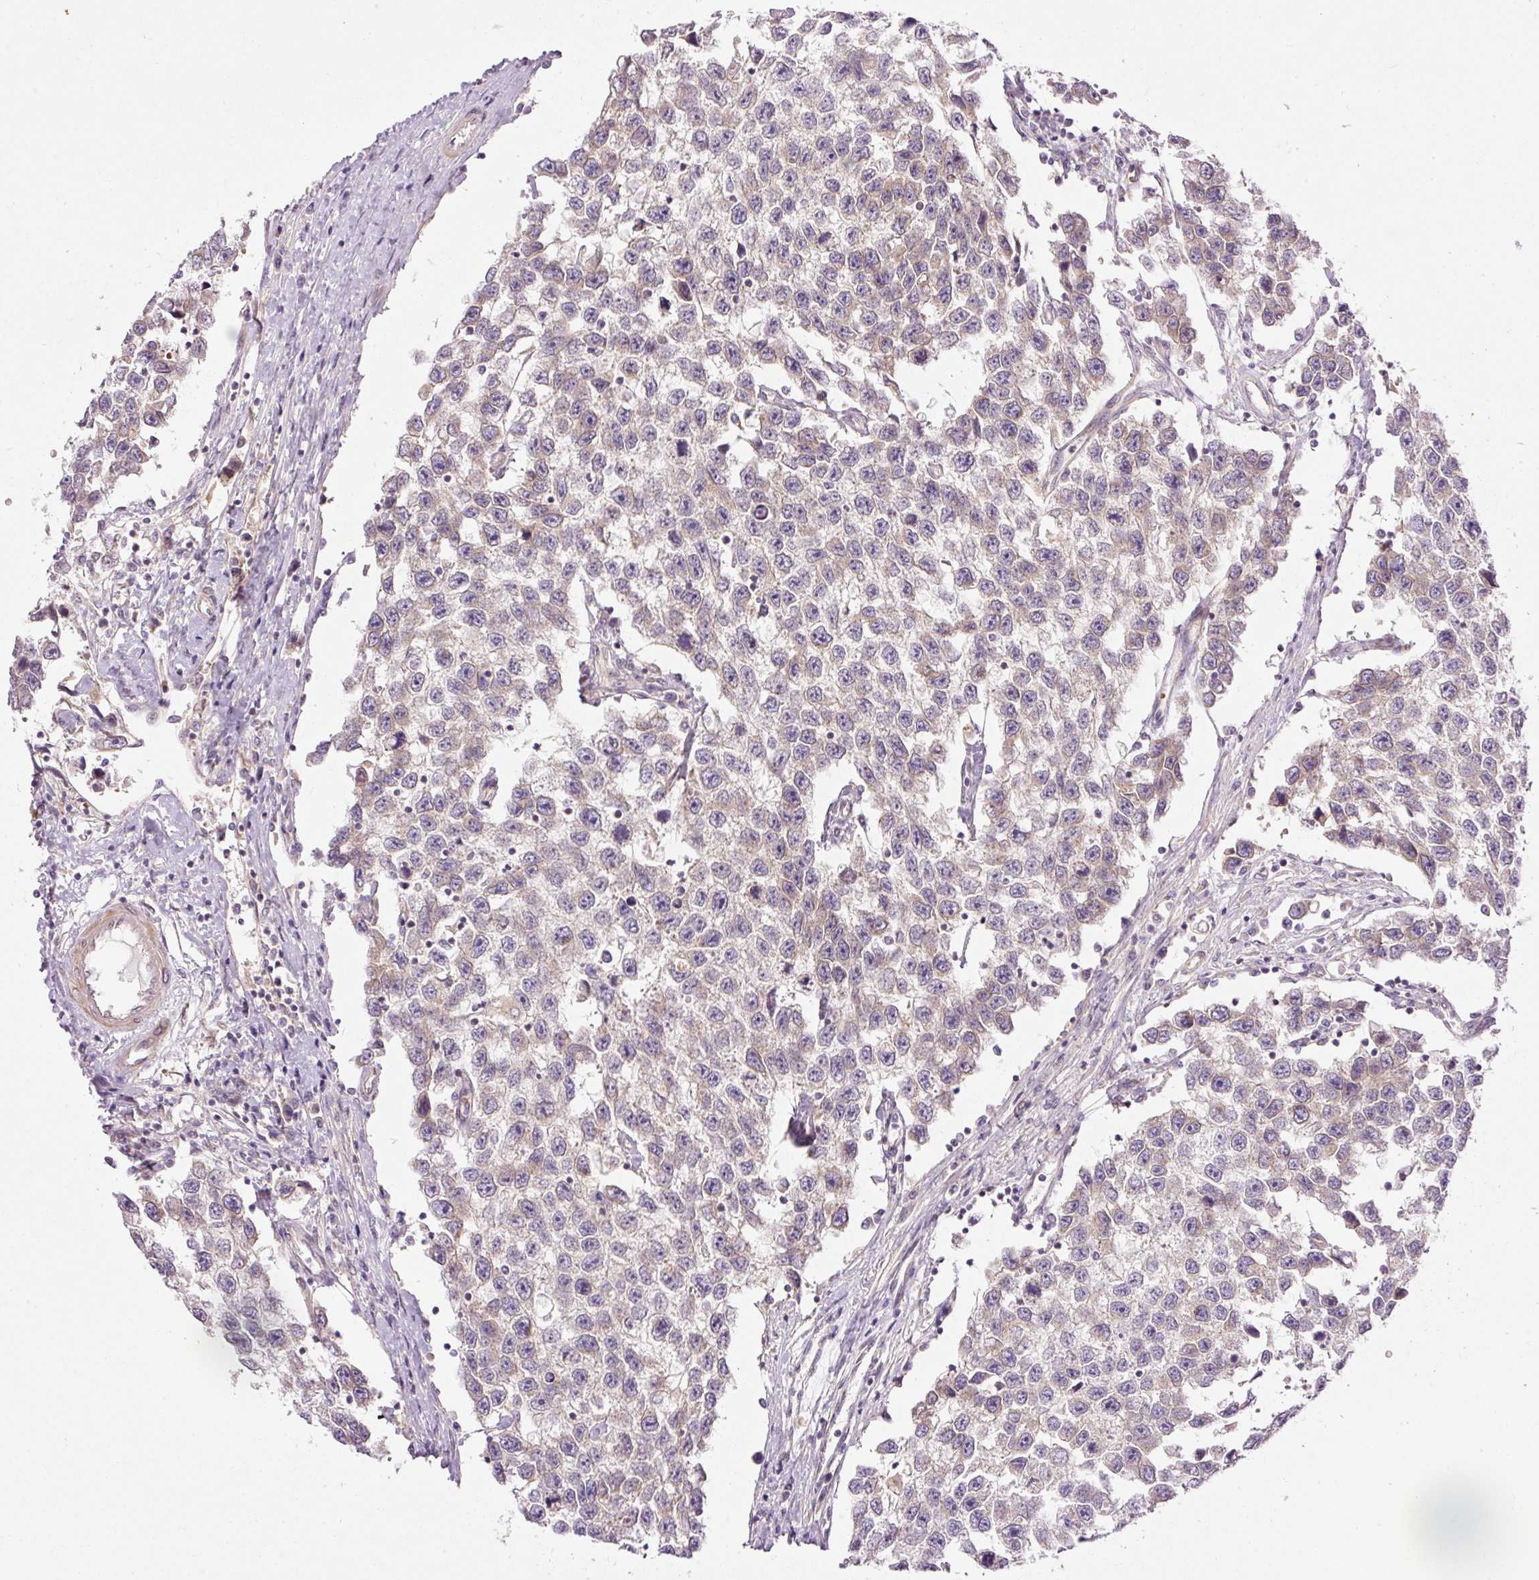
{"staining": {"intensity": "moderate", "quantity": "<25%", "location": "cytoplasmic/membranous"}, "tissue": "testis cancer", "cell_type": "Tumor cells", "image_type": "cancer", "snomed": [{"axis": "morphology", "description": "Seminoma, NOS"}, {"axis": "topography", "description": "Testis"}], "caption": "This micrograph displays testis cancer stained with immunohistochemistry to label a protein in brown. The cytoplasmic/membranous of tumor cells show moderate positivity for the protein. Nuclei are counter-stained blue.", "gene": "TBC1D2B", "patient": {"sex": "male", "age": 33}}